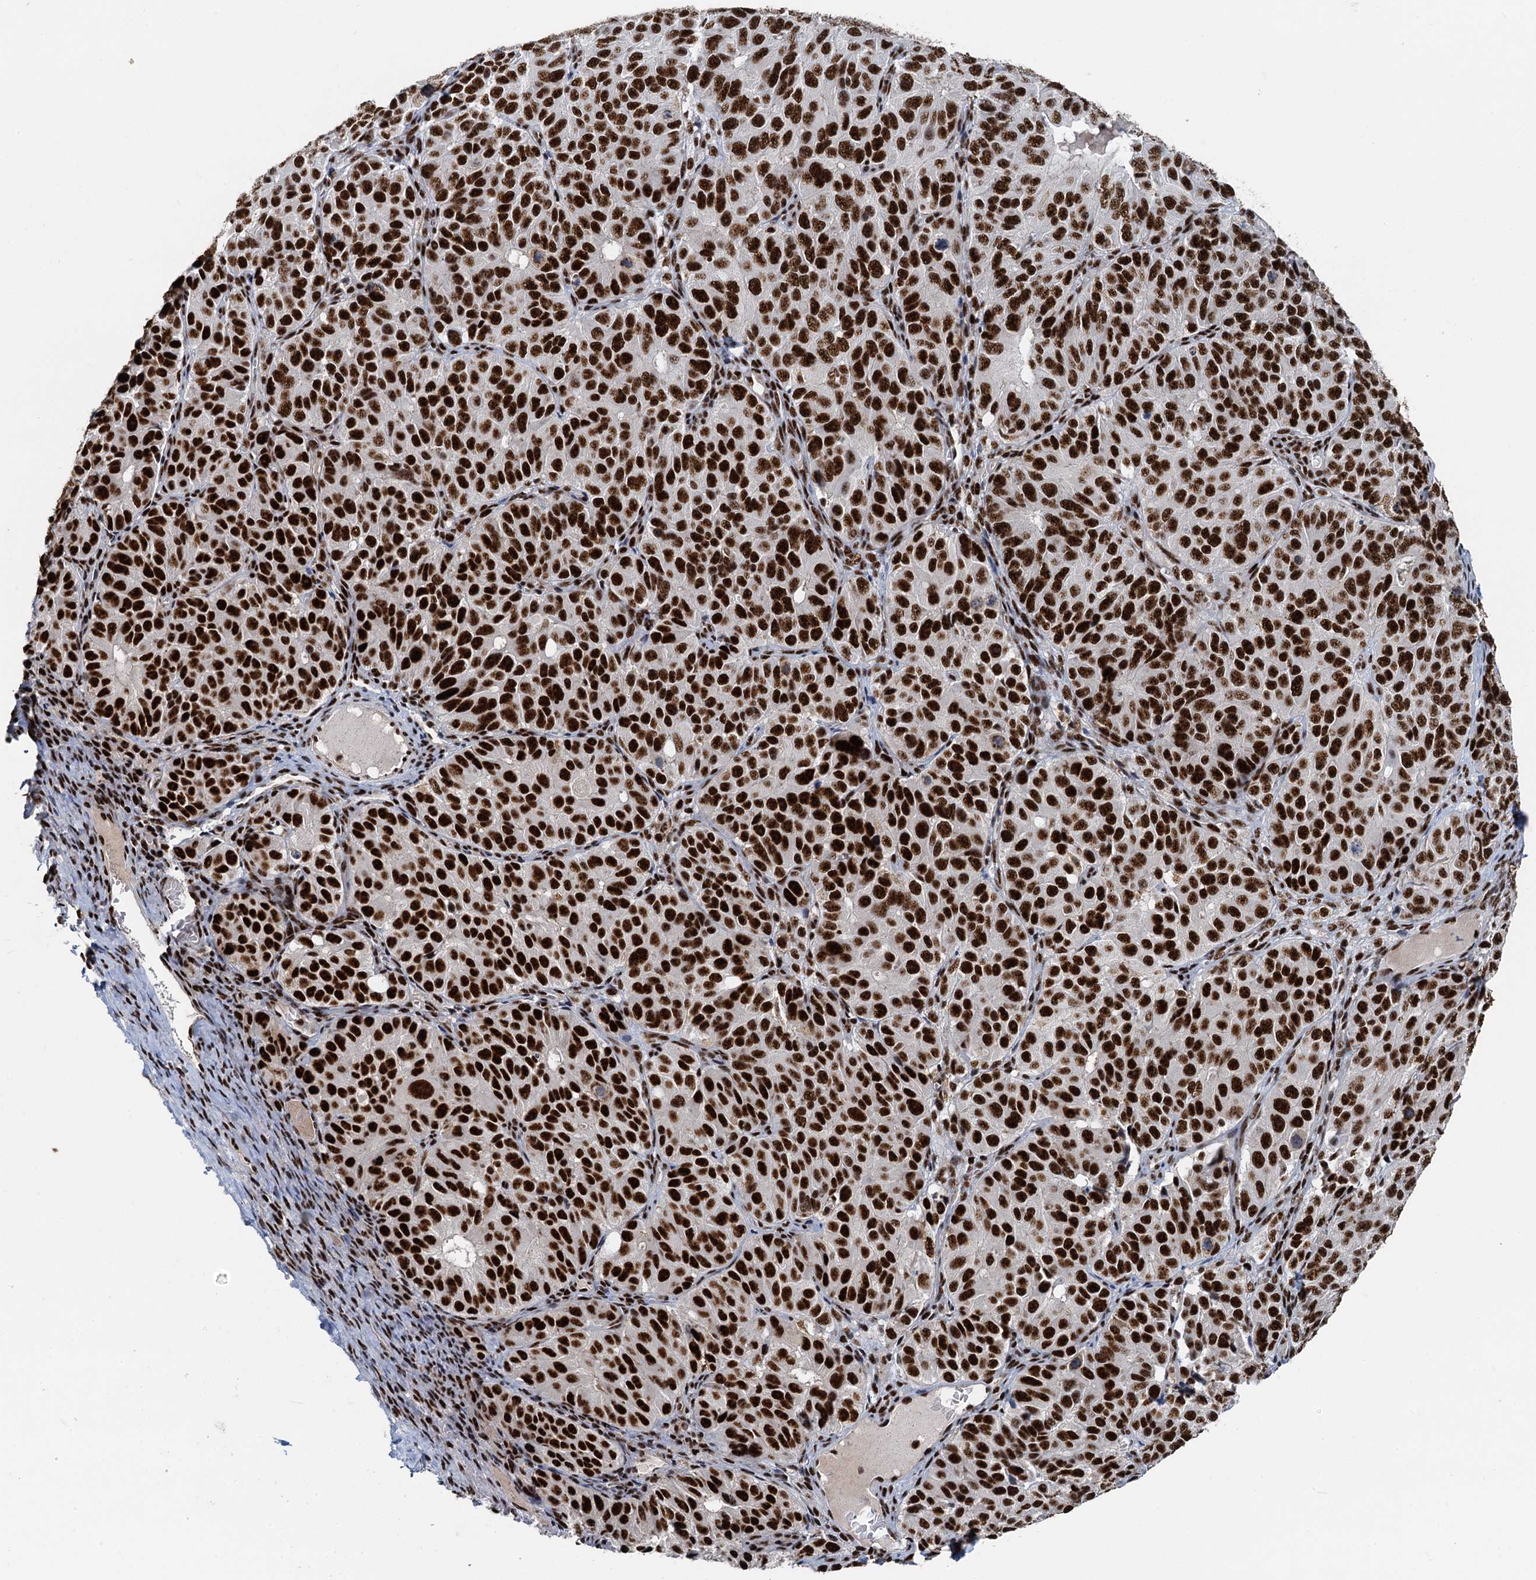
{"staining": {"intensity": "strong", "quantity": ">75%", "location": "nuclear"}, "tissue": "ovarian cancer", "cell_type": "Tumor cells", "image_type": "cancer", "snomed": [{"axis": "morphology", "description": "Carcinoma, endometroid"}, {"axis": "topography", "description": "Ovary"}], "caption": "Immunohistochemistry histopathology image of endometroid carcinoma (ovarian) stained for a protein (brown), which demonstrates high levels of strong nuclear expression in approximately >75% of tumor cells.", "gene": "RBM26", "patient": {"sex": "female", "age": 51}}